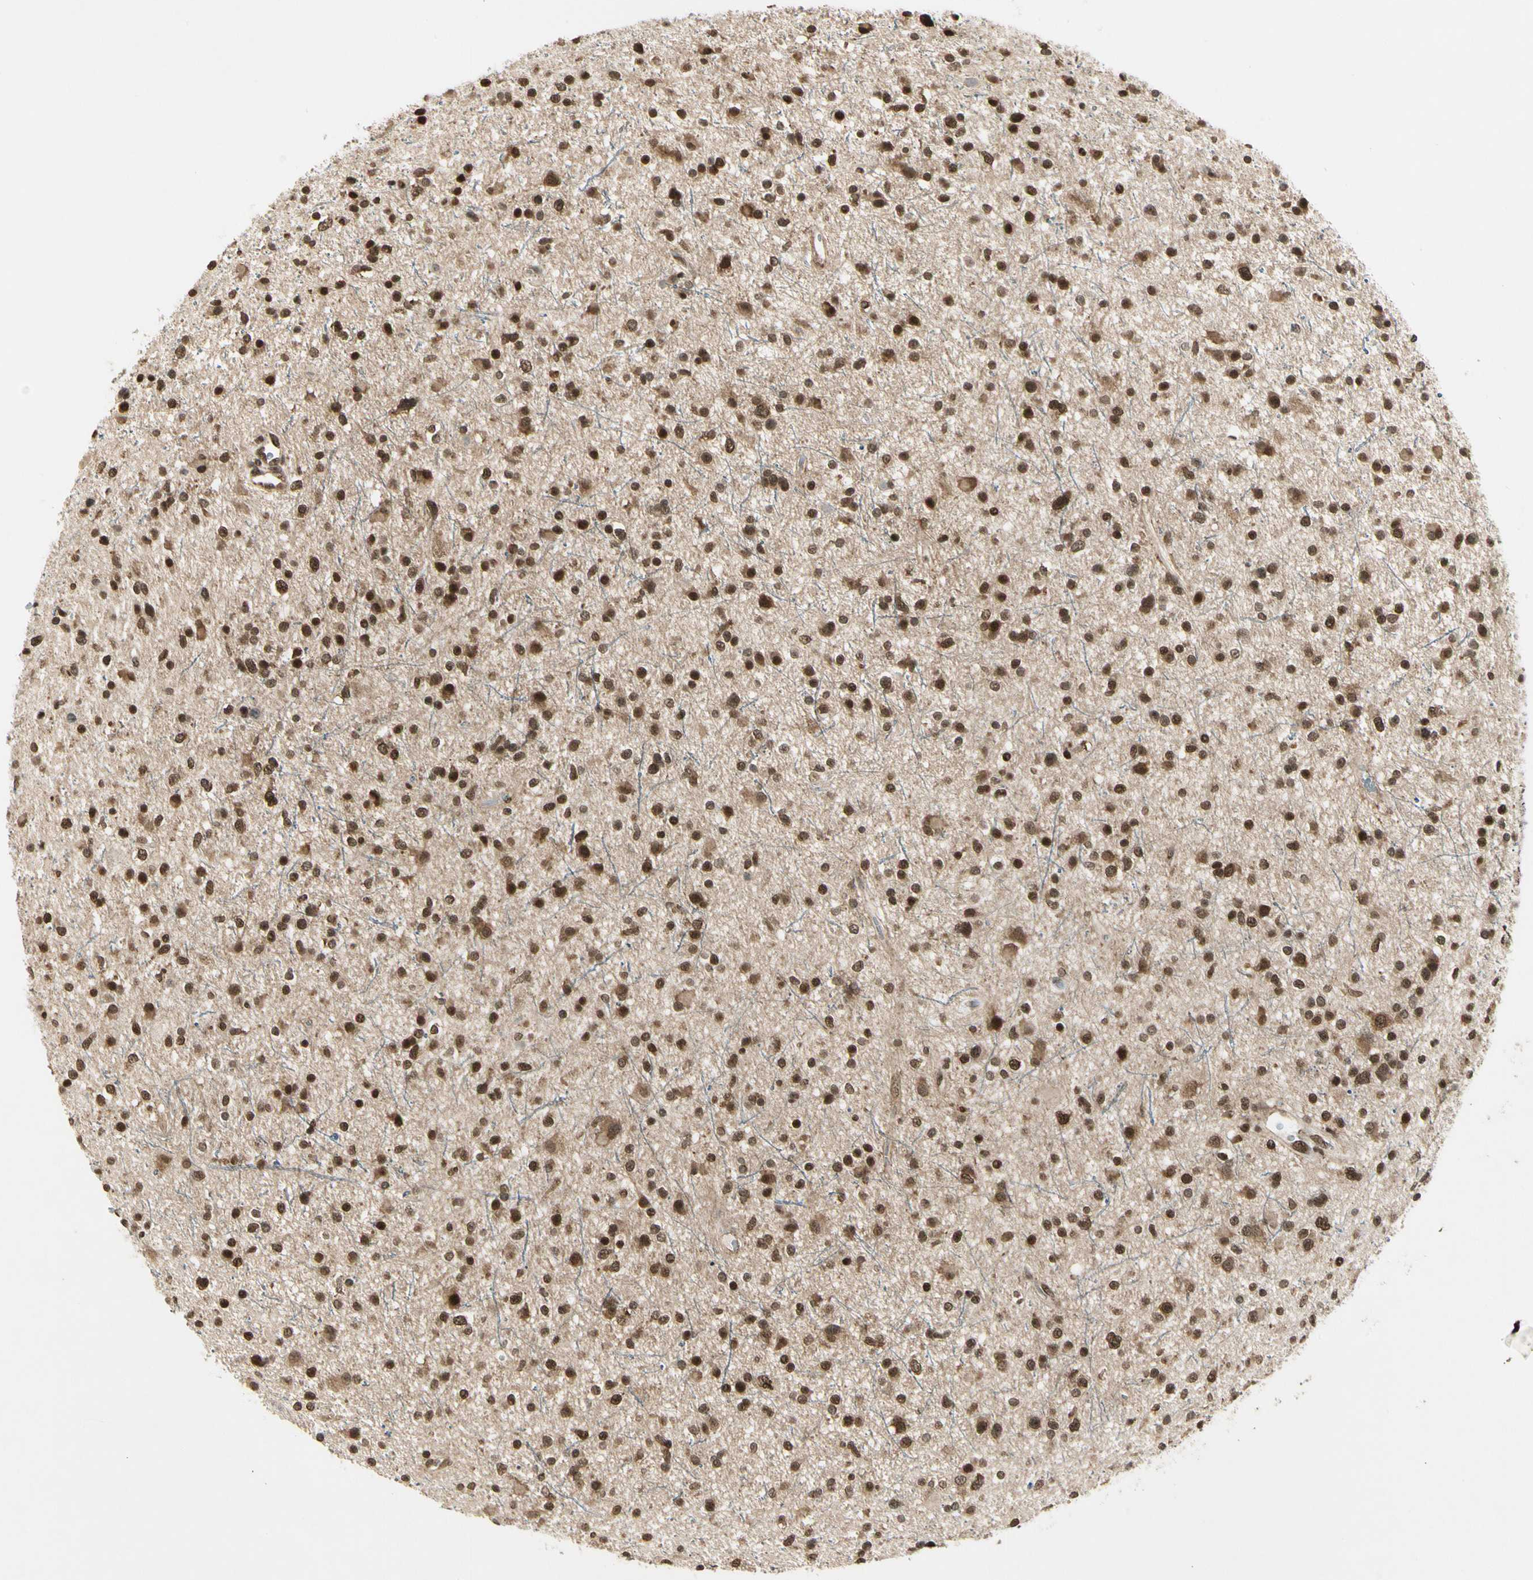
{"staining": {"intensity": "moderate", "quantity": ">75%", "location": "cytoplasmic/membranous,nuclear"}, "tissue": "glioma", "cell_type": "Tumor cells", "image_type": "cancer", "snomed": [{"axis": "morphology", "description": "Glioma, malignant, High grade"}, {"axis": "topography", "description": "Brain"}], "caption": "Human malignant glioma (high-grade) stained with a brown dye demonstrates moderate cytoplasmic/membranous and nuclear positive expression in about >75% of tumor cells.", "gene": "SMN2", "patient": {"sex": "male", "age": 33}}